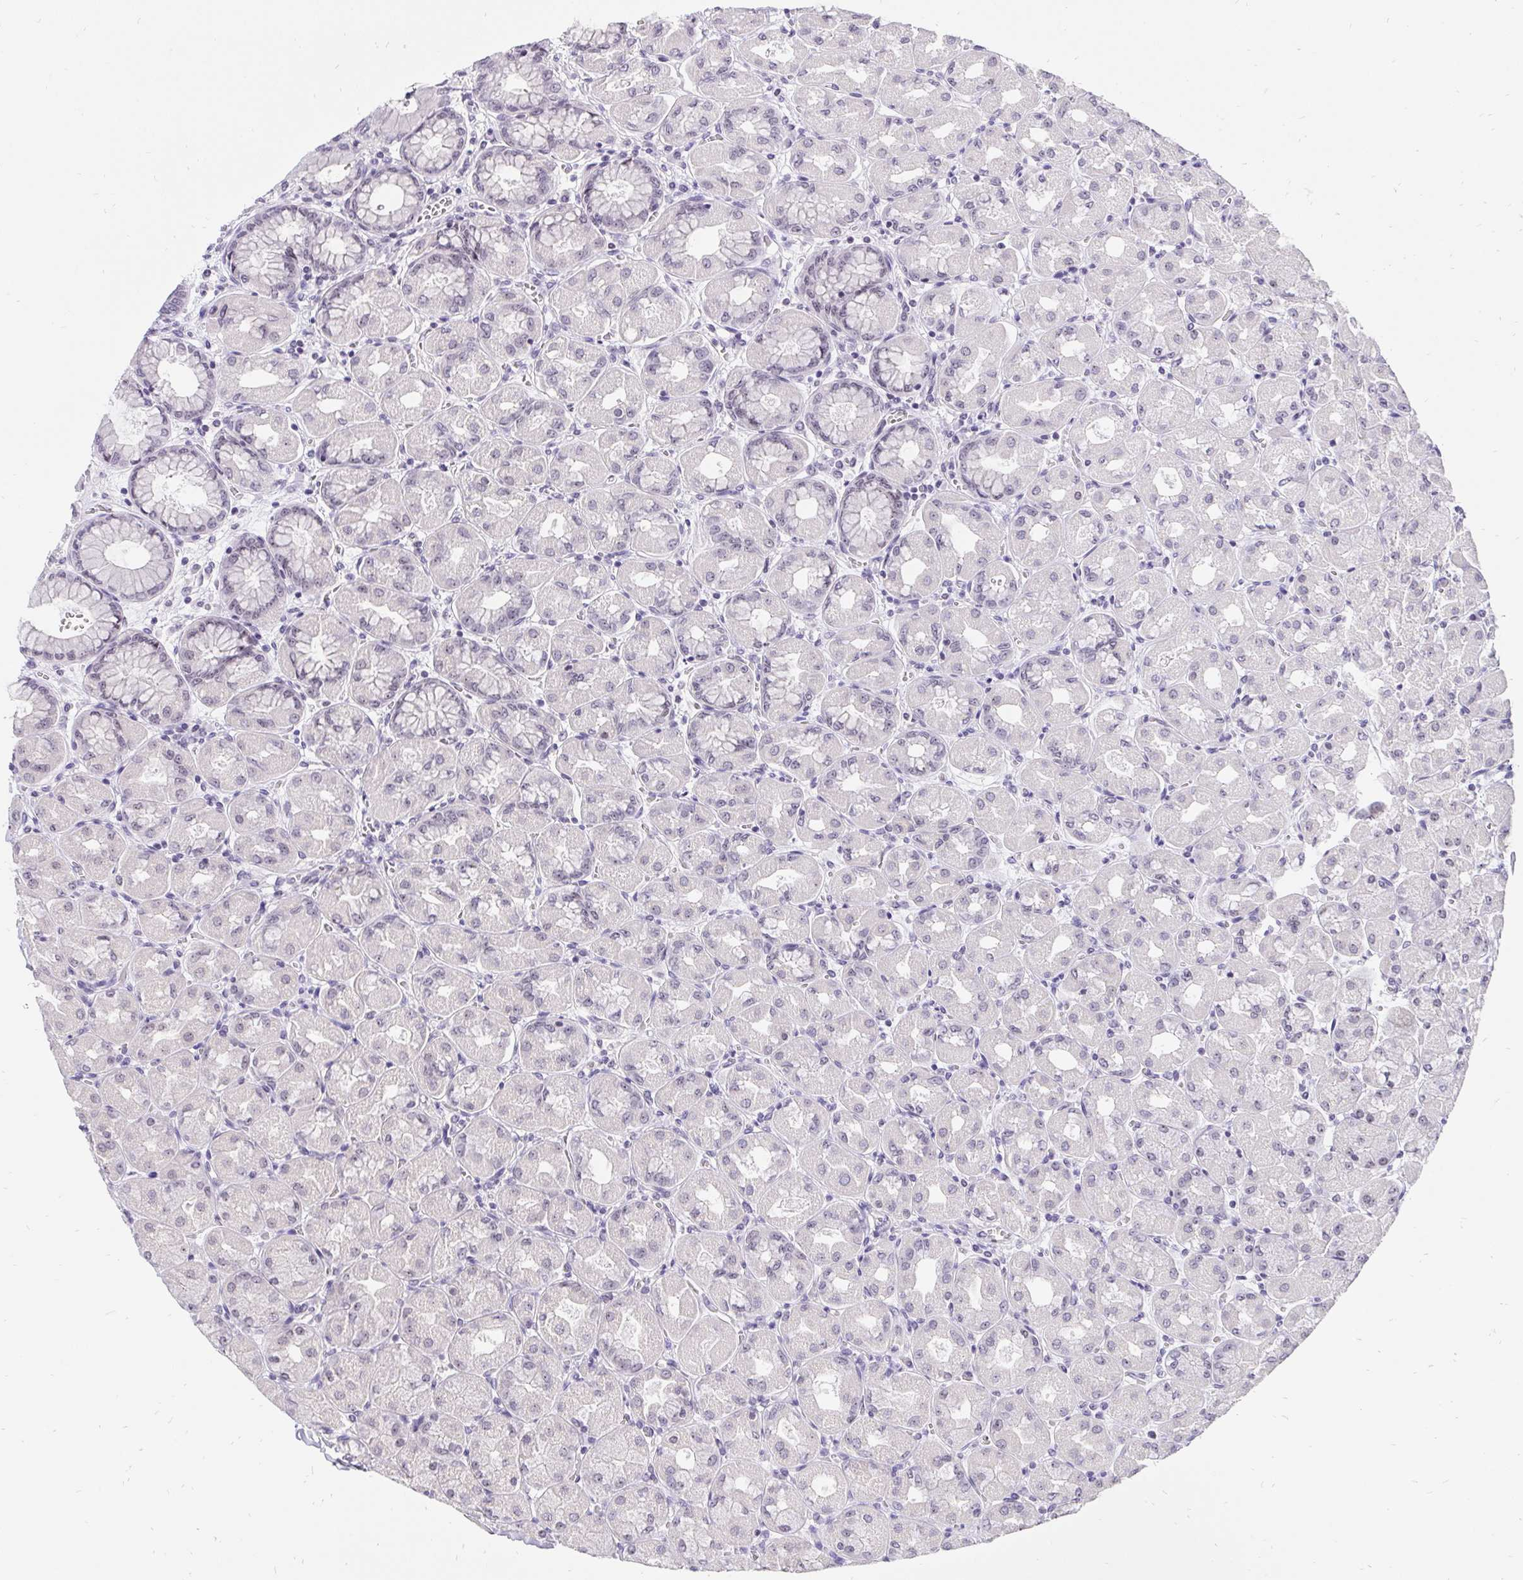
{"staining": {"intensity": "moderate", "quantity": "25%-75%", "location": "nuclear"}, "tissue": "stomach", "cell_type": "Glandular cells", "image_type": "normal", "snomed": [{"axis": "morphology", "description": "Normal tissue, NOS"}, {"axis": "topography", "description": "Stomach, upper"}], "caption": "Immunohistochemical staining of unremarkable stomach reveals 25%-75% levels of moderate nuclear protein positivity in about 25%-75% of glandular cells.", "gene": "ZNF860", "patient": {"sex": "female", "age": 56}}